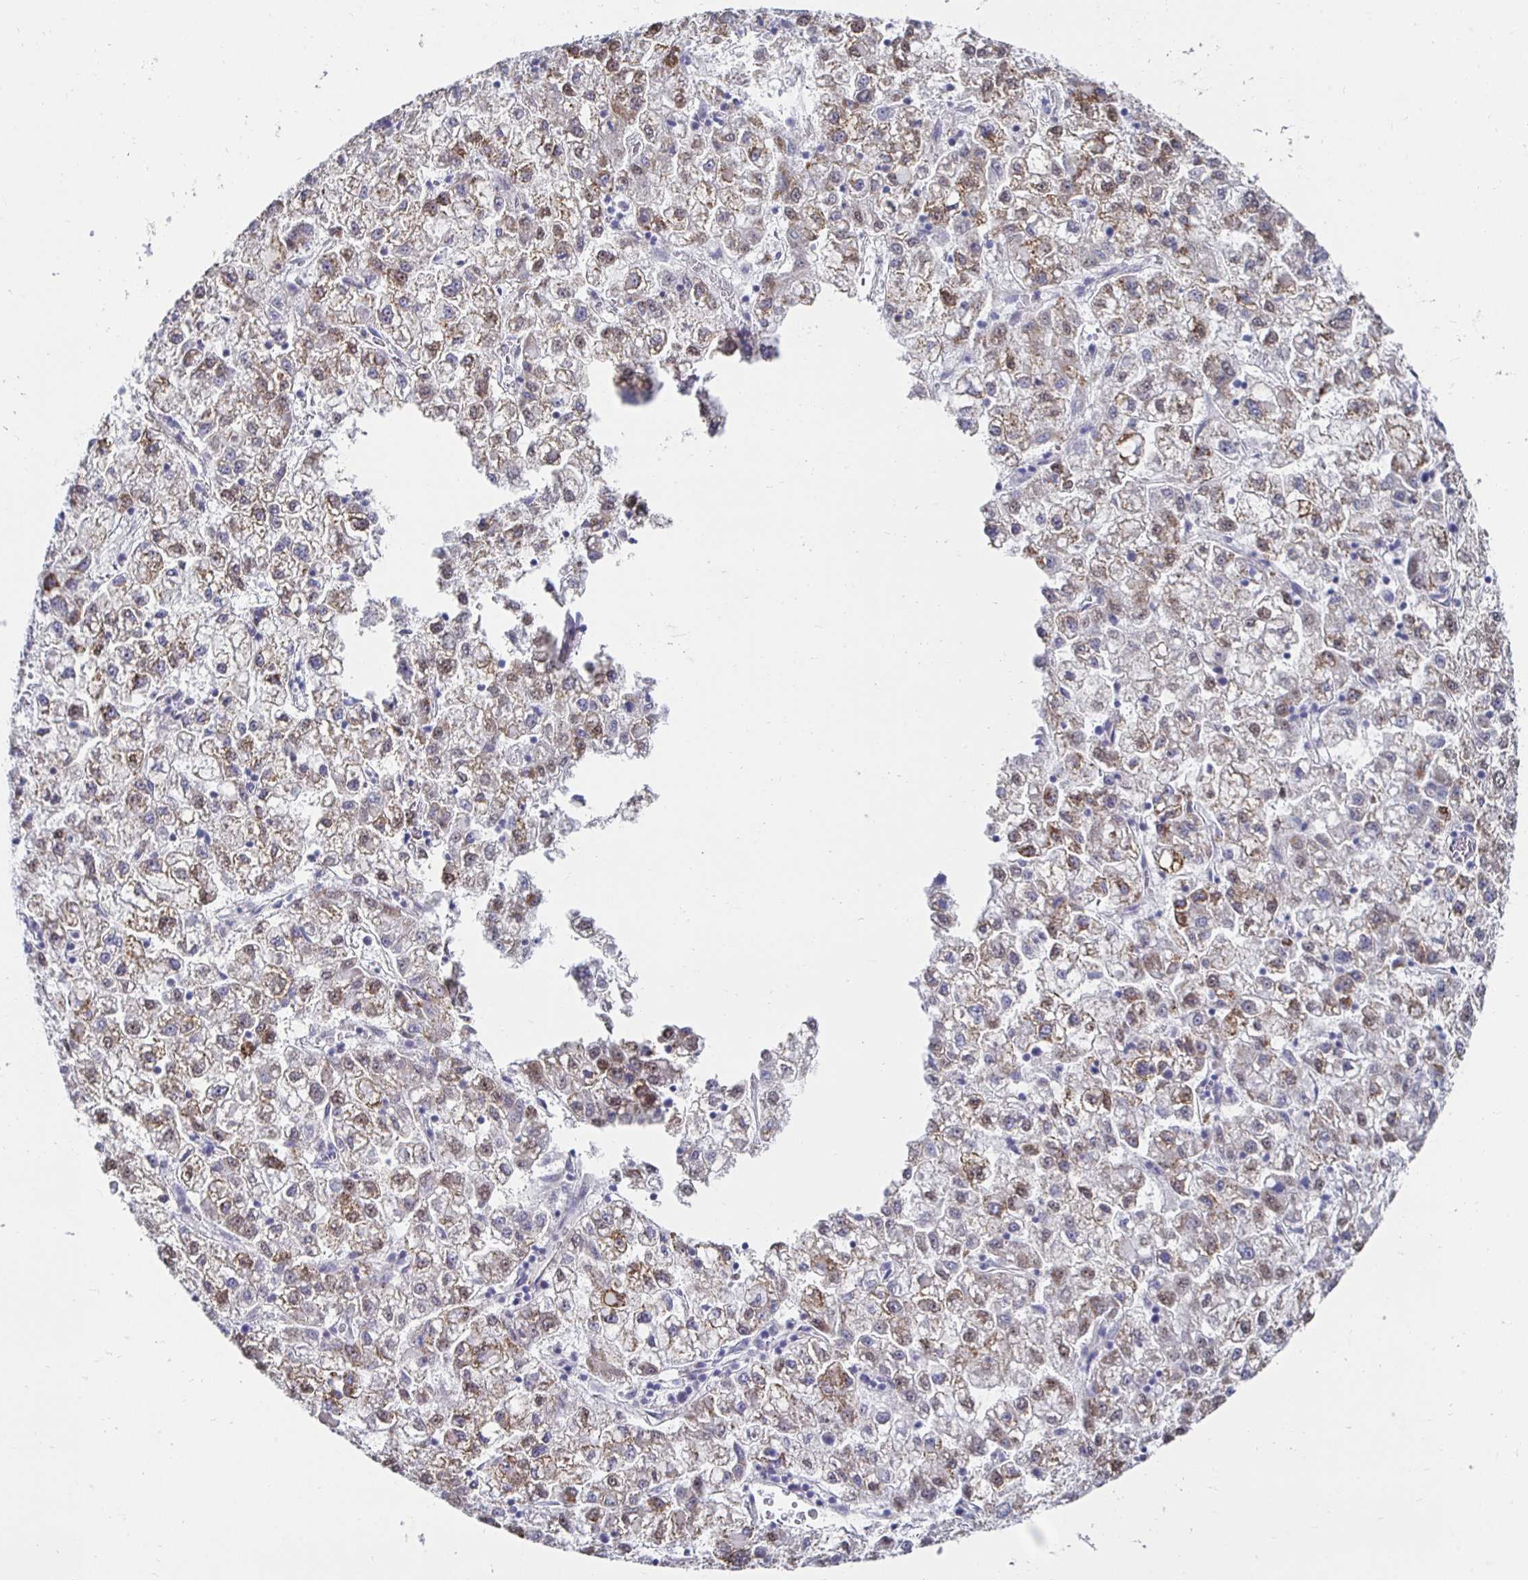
{"staining": {"intensity": "moderate", "quantity": ">75%", "location": "cytoplasmic/membranous,nuclear"}, "tissue": "liver cancer", "cell_type": "Tumor cells", "image_type": "cancer", "snomed": [{"axis": "morphology", "description": "Carcinoma, Hepatocellular, NOS"}, {"axis": "topography", "description": "Liver"}], "caption": "Immunohistochemistry of human liver hepatocellular carcinoma exhibits medium levels of moderate cytoplasmic/membranous and nuclear staining in about >75% of tumor cells.", "gene": "NOCT", "patient": {"sex": "male", "age": 40}}